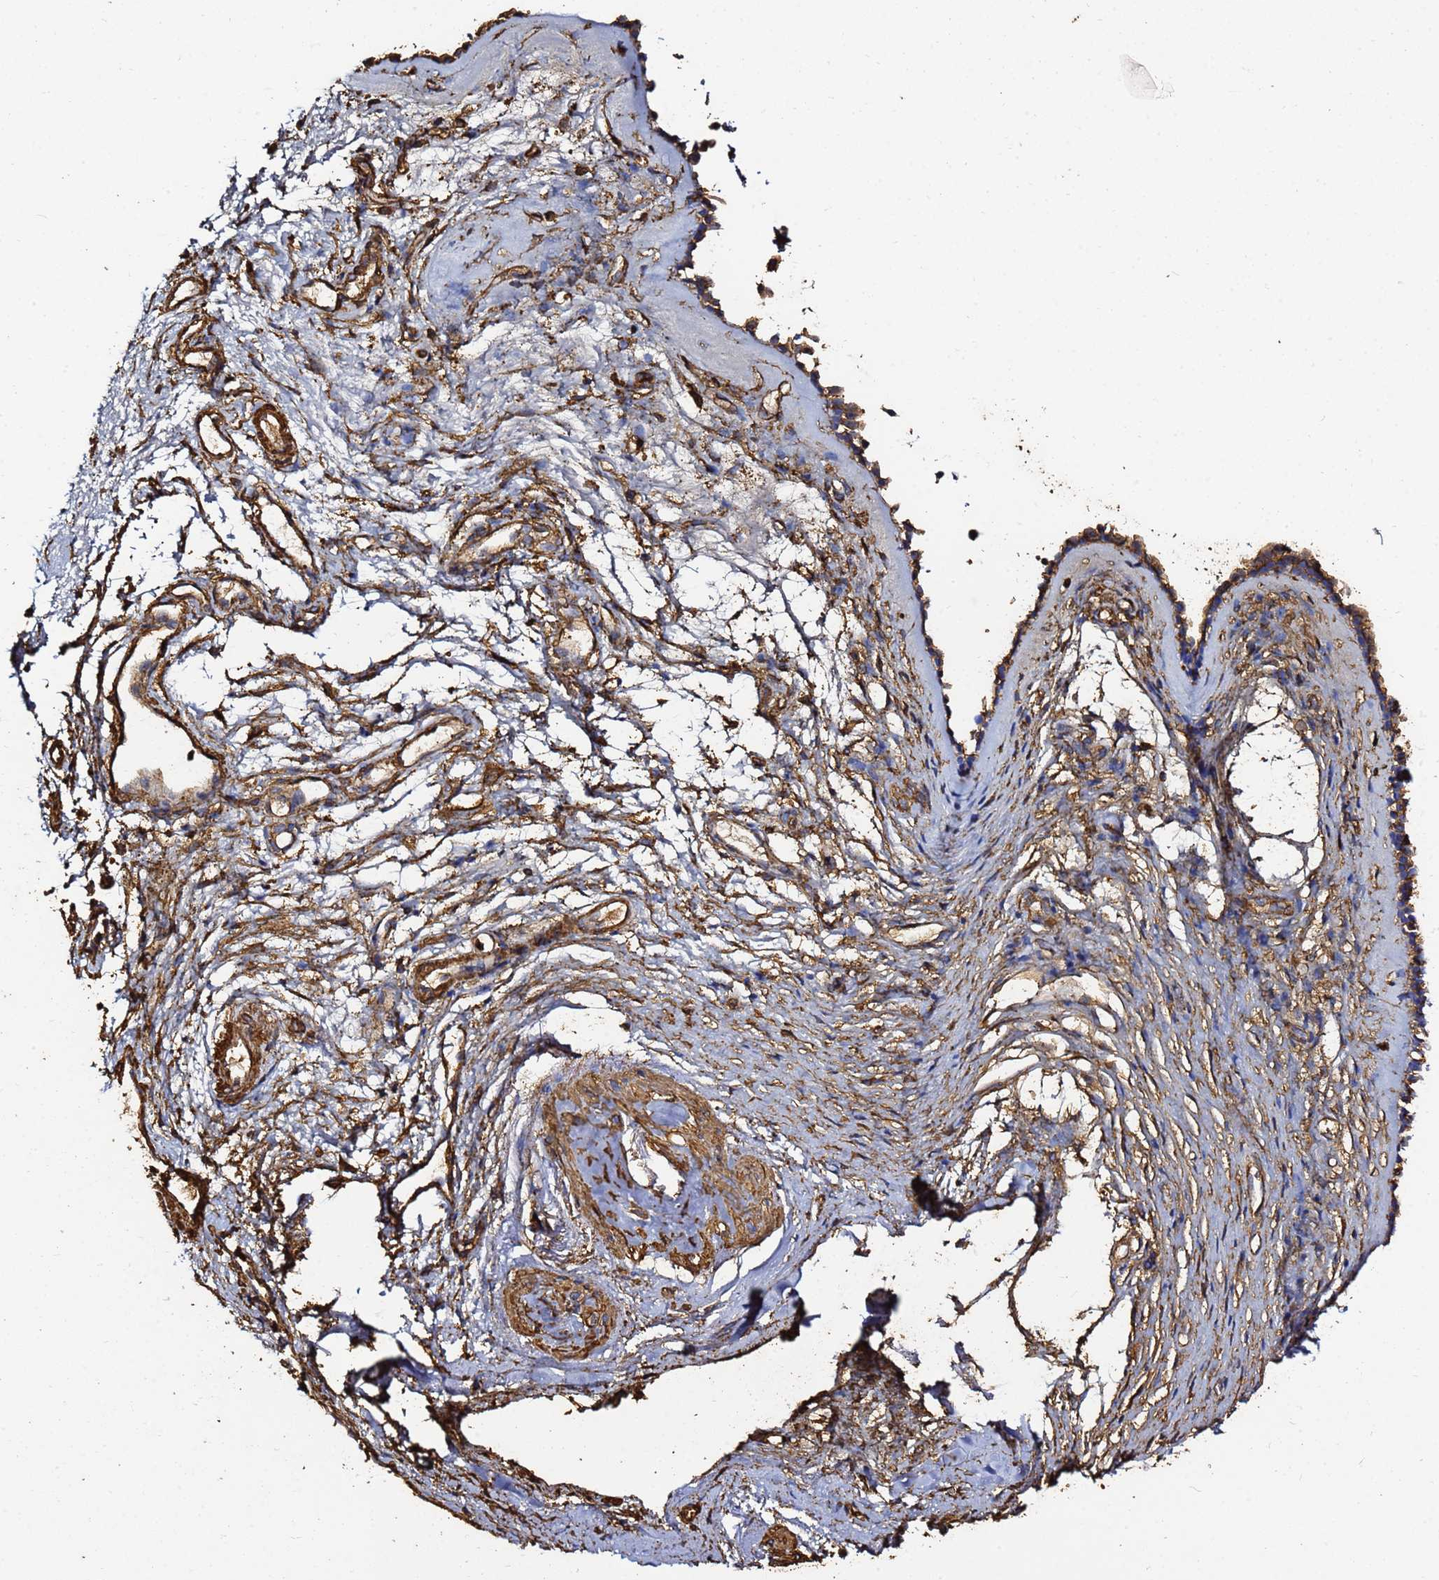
{"staining": {"intensity": "moderate", "quantity": ">75%", "location": "cytoplasmic/membranous"}, "tissue": "nasopharynx", "cell_type": "Respiratory epithelial cells", "image_type": "normal", "snomed": [{"axis": "morphology", "description": "Normal tissue, NOS"}, {"axis": "topography", "description": "Nasopharynx"}], "caption": "A brown stain shows moderate cytoplasmic/membranous expression of a protein in respiratory epithelial cells of unremarkable nasopharynx. (Brightfield microscopy of DAB IHC at high magnification).", "gene": "ACTA1", "patient": {"sex": "male", "age": 82}}